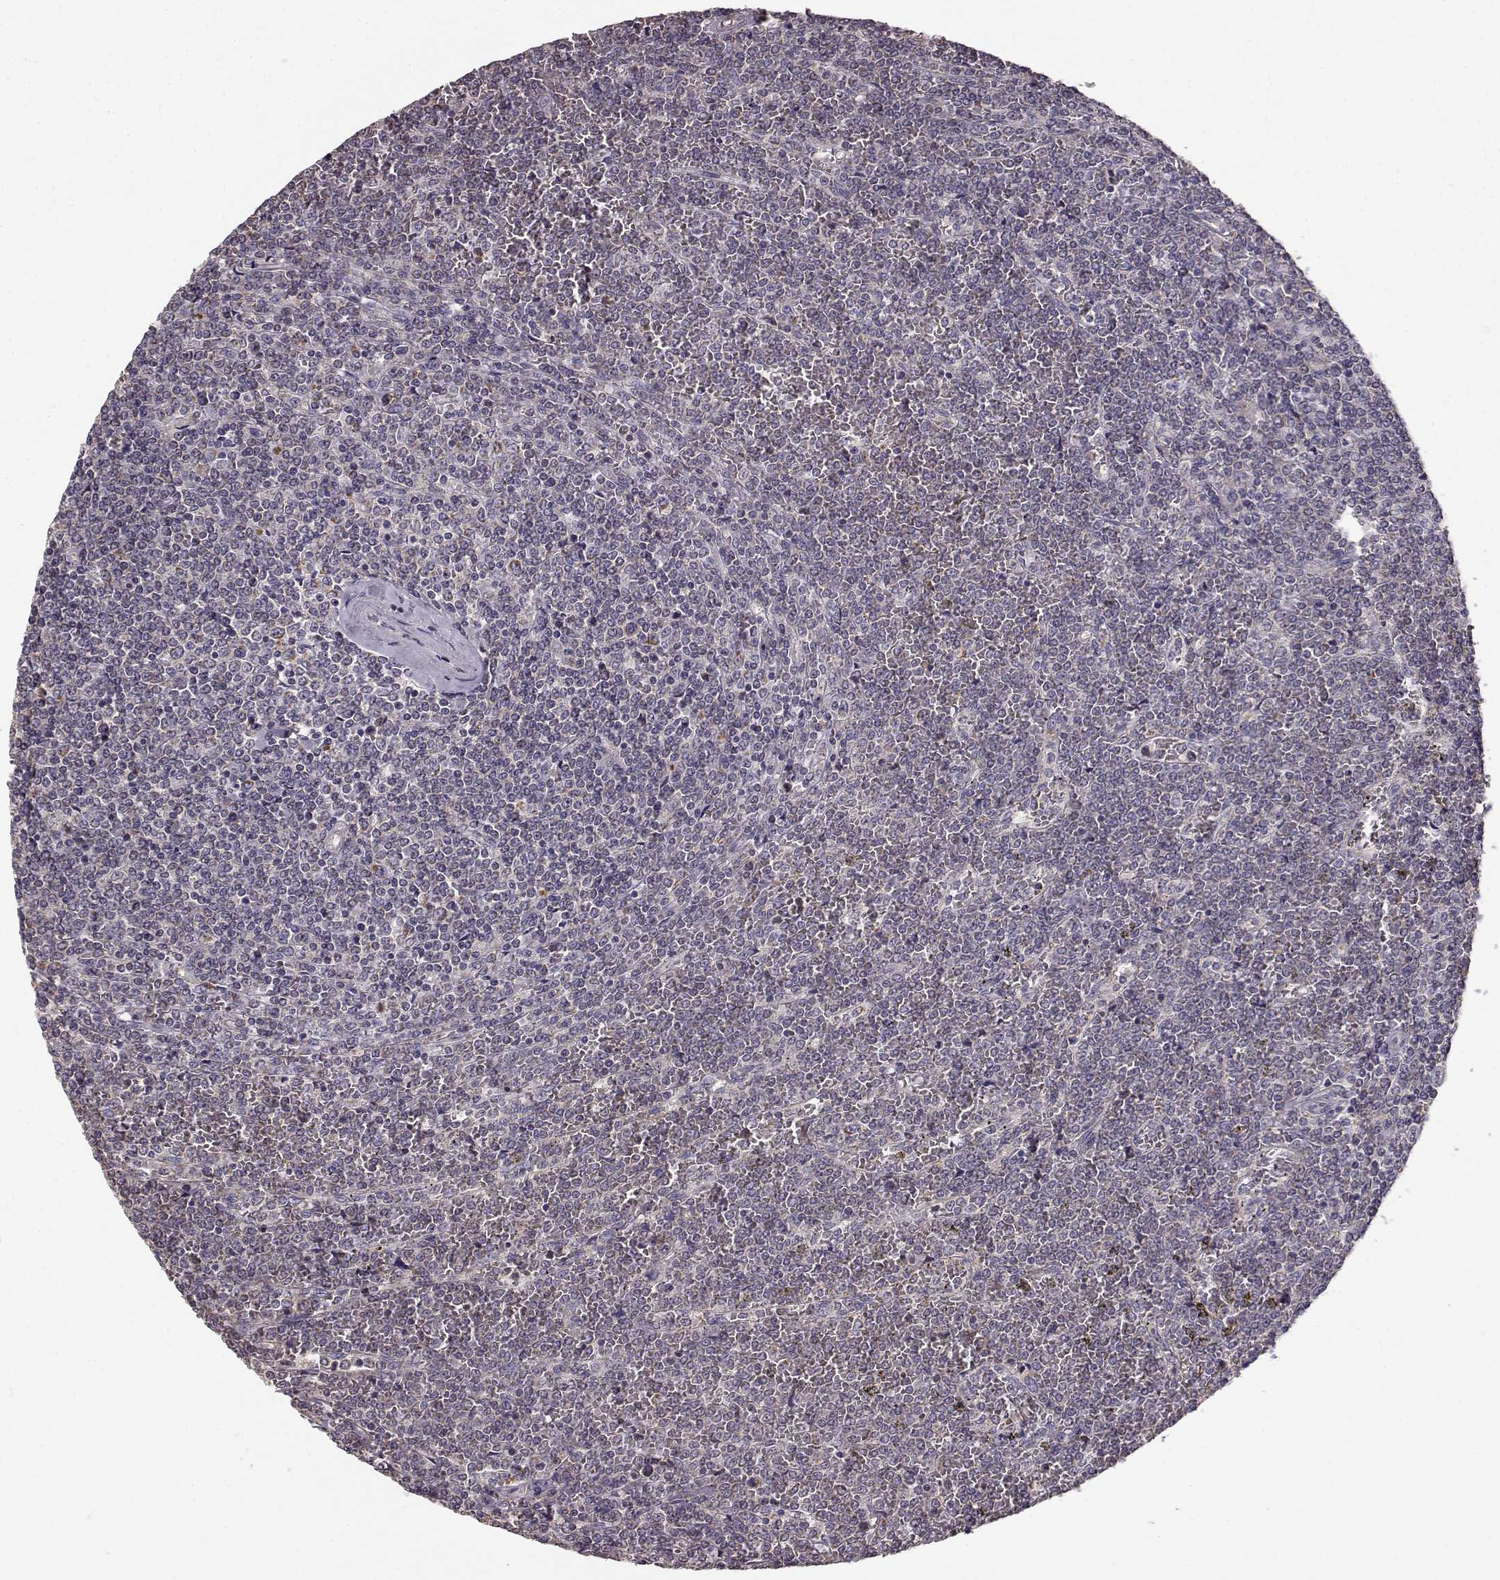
{"staining": {"intensity": "negative", "quantity": "none", "location": "none"}, "tissue": "lymphoma", "cell_type": "Tumor cells", "image_type": "cancer", "snomed": [{"axis": "morphology", "description": "Malignant lymphoma, non-Hodgkin's type, Low grade"}, {"axis": "topography", "description": "Spleen"}], "caption": "DAB immunohistochemical staining of human lymphoma reveals no significant staining in tumor cells. (Stains: DAB immunohistochemistry (IHC) with hematoxylin counter stain, Microscopy: brightfield microscopy at high magnification).", "gene": "ERBB3", "patient": {"sex": "female", "age": 19}}